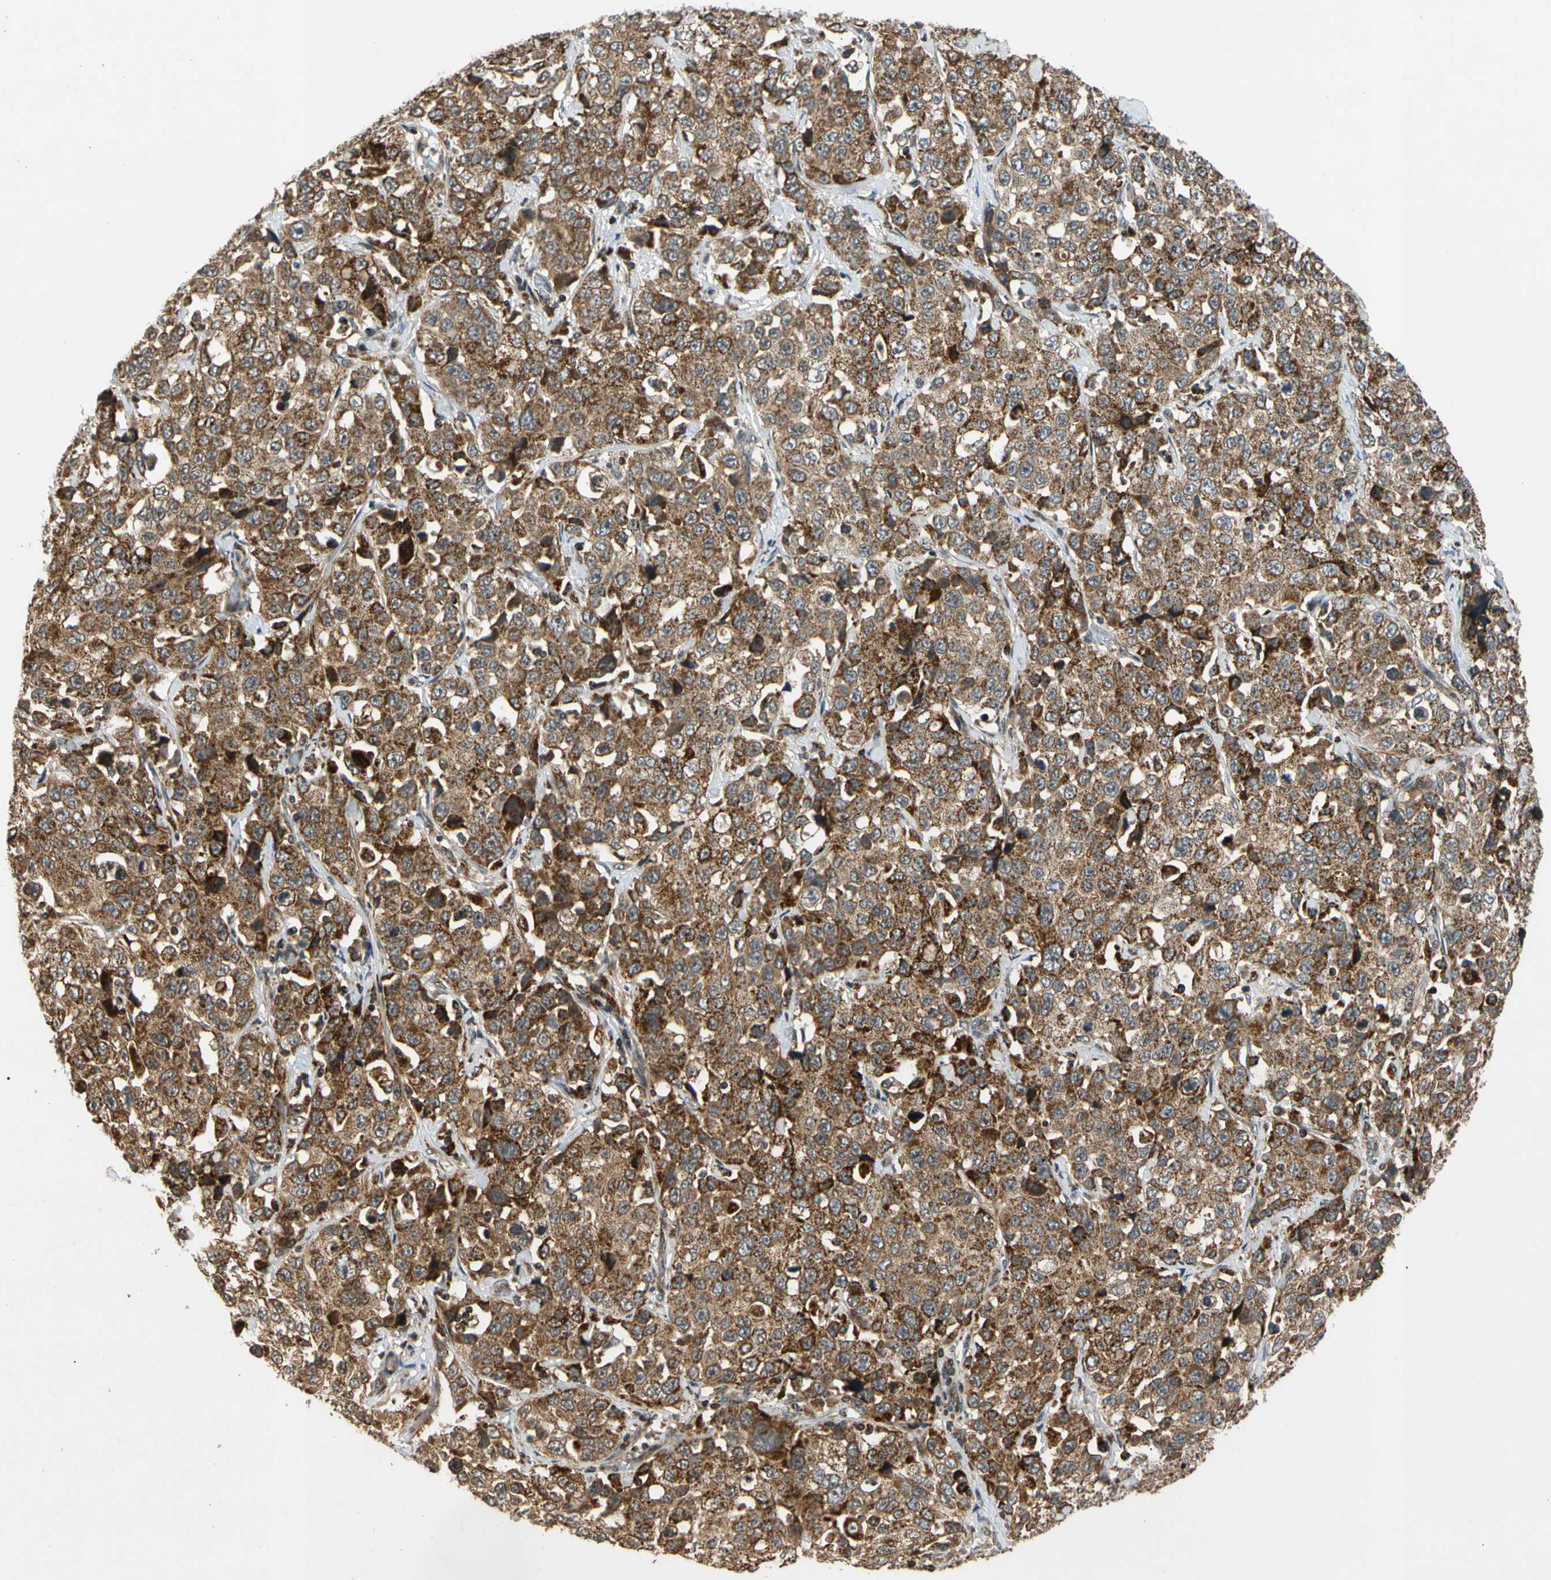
{"staining": {"intensity": "strong", "quantity": ">75%", "location": "cytoplasmic/membranous"}, "tissue": "stomach cancer", "cell_type": "Tumor cells", "image_type": "cancer", "snomed": [{"axis": "morphology", "description": "Normal tissue, NOS"}, {"axis": "morphology", "description": "Adenocarcinoma, NOS"}, {"axis": "topography", "description": "Stomach"}], "caption": "The image demonstrates a brown stain indicating the presence of a protein in the cytoplasmic/membranous of tumor cells in stomach cancer (adenocarcinoma).", "gene": "MRPS22", "patient": {"sex": "male", "age": 48}}